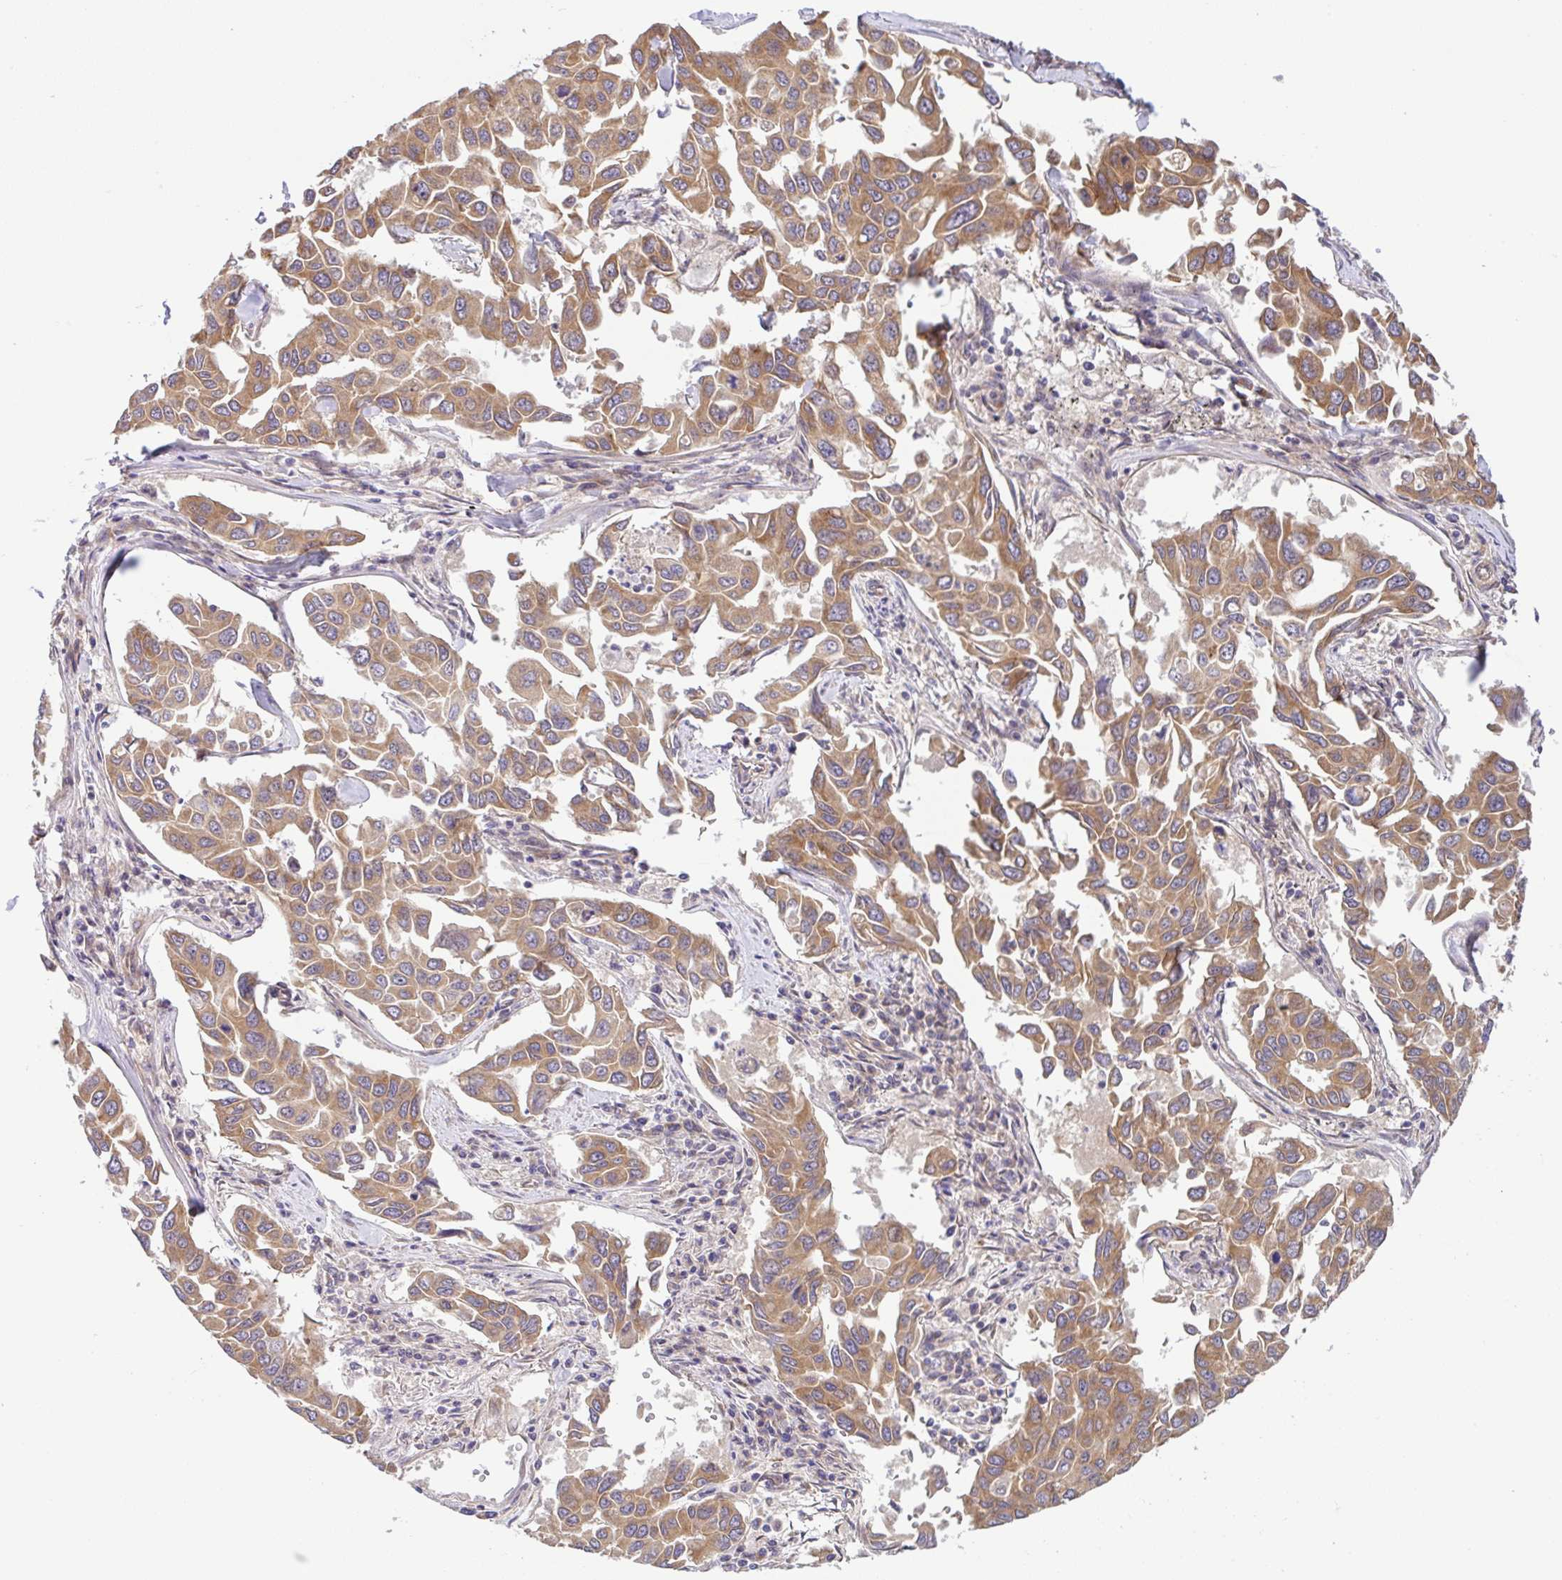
{"staining": {"intensity": "moderate", "quantity": ">75%", "location": "cytoplasmic/membranous"}, "tissue": "lung cancer", "cell_type": "Tumor cells", "image_type": "cancer", "snomed": [{"axis": "morphology", "description": "Adenocarcinoma, NOS"}, {"axis": "topography", "description": "Lung"}], "caption": "Moderate cytoplasmic/membranous positivity is seen in approximately >75% of tumor cells in adenocarcinoma (lung).", "gene": "UBE4A", "patient": {"sex": "male", "age": 64}}